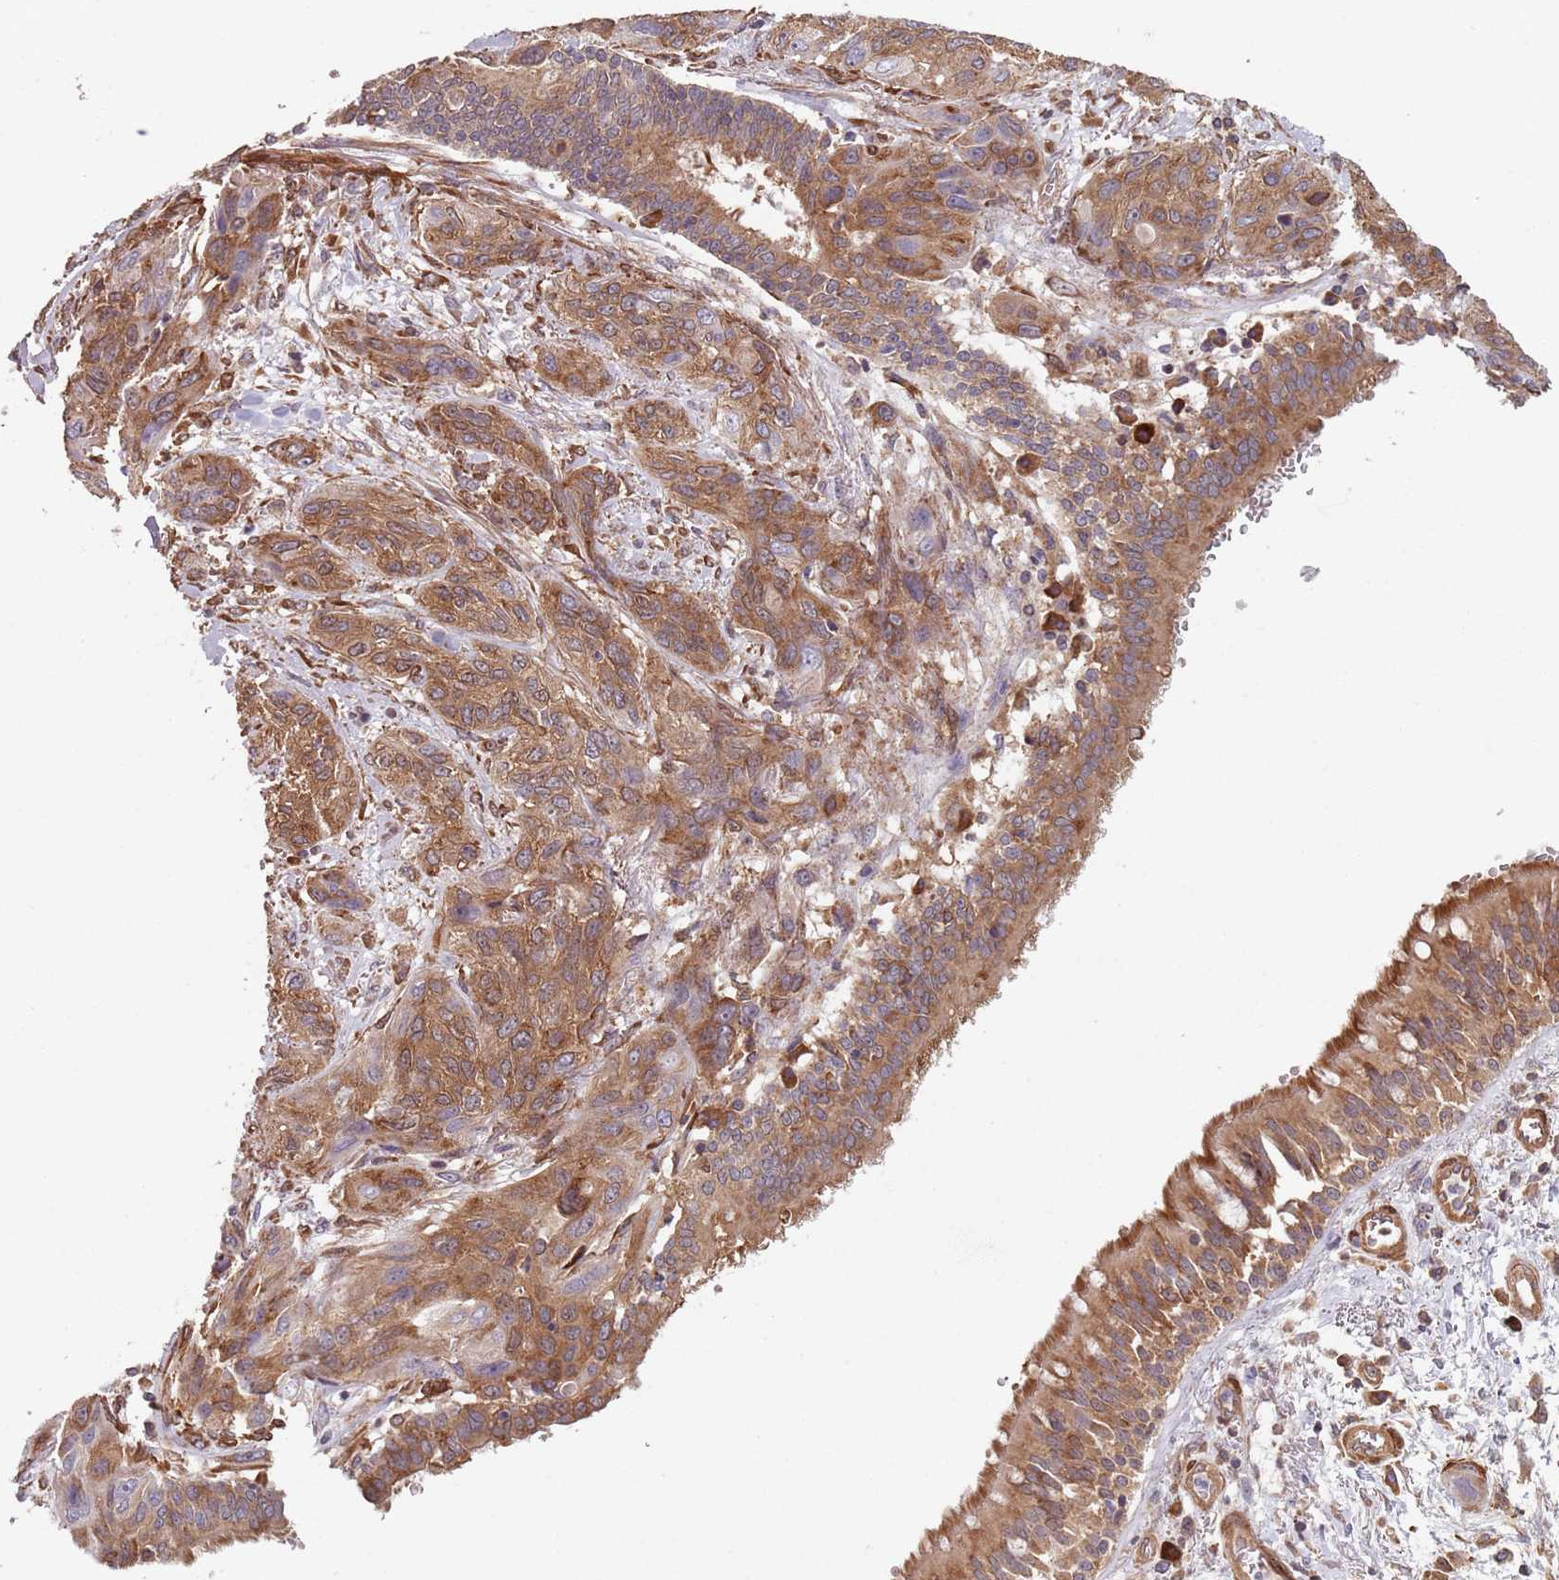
{"staining": {"intensity": "moderate", "quantity": ">75%", "location": "cytoplasmic/membranous"}, "tissue": "lung cancer", "cell_type": "Tumor cells", "image_type": "cancer", "snomed": [{"axis": "morphology", "description": "Squamous cell carcinoma, NOS"}, {"axis": "topography", "description": "Lung"}], "caption": "Immunohistochemistry (IHC) micrograph of lung squamous cell carcinoma stained for a protein (brown), which reveals medium levels of moderate cytoplasmic/membranous positivity in approximately >75% of tumor cells.", "gene": "NOTCH3", "patient": {"sex": "female", "age": 70}}